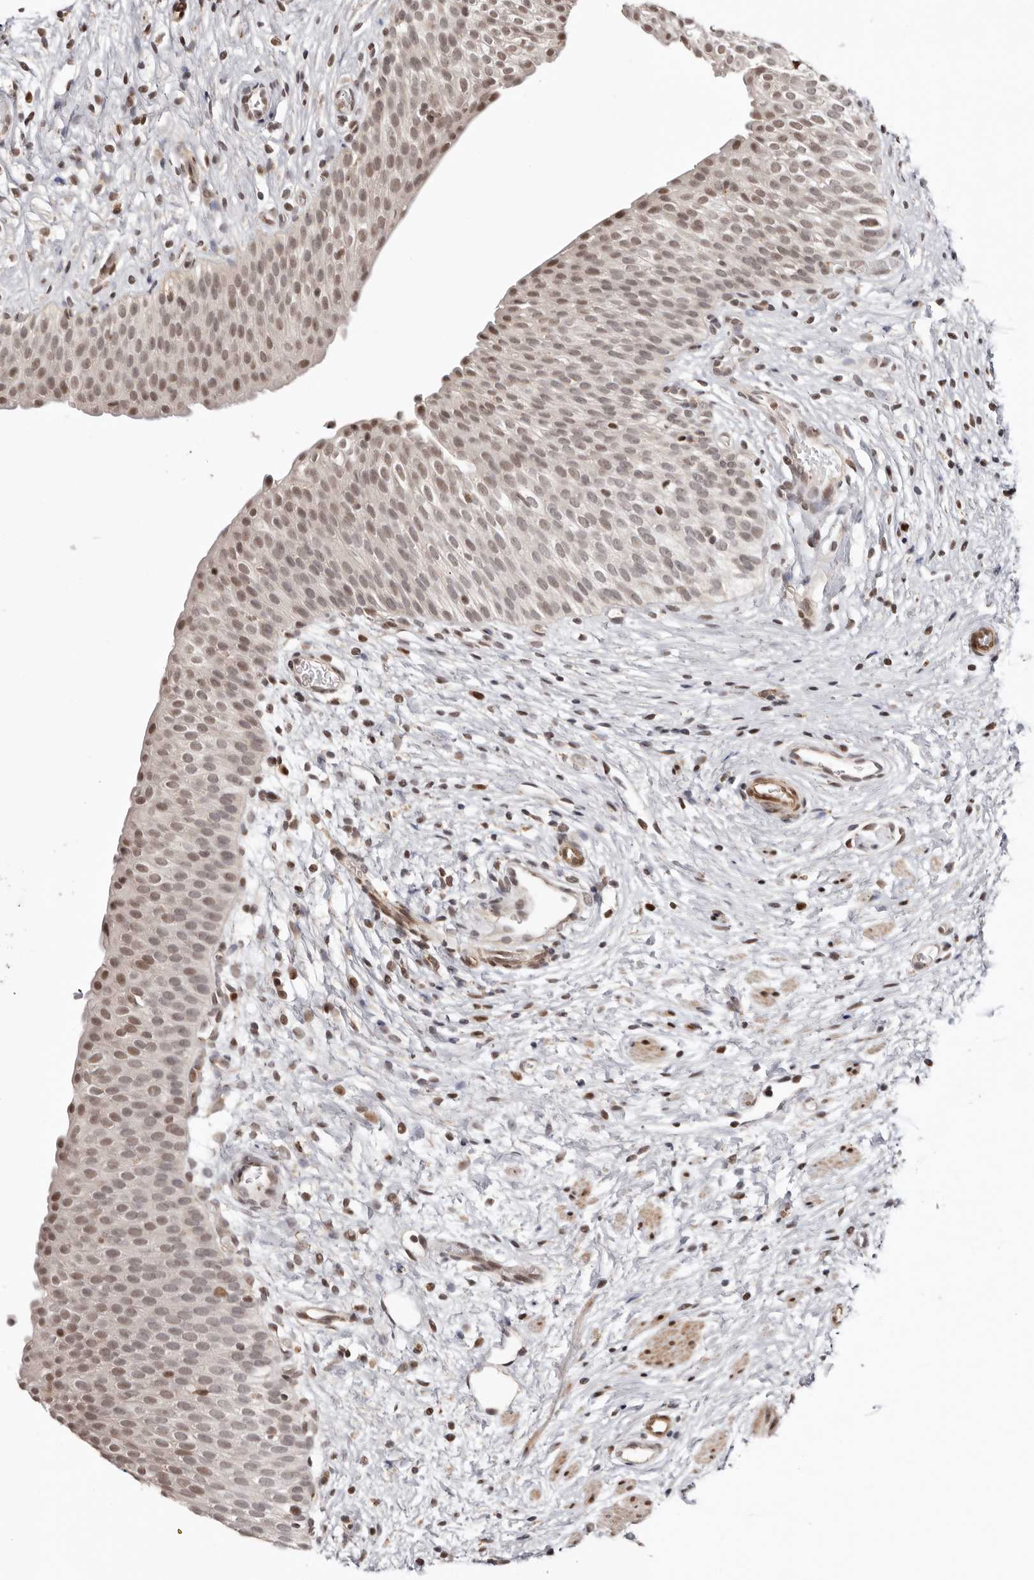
{"staining": {"intensity": "moderate", "quantity": ">75%", "location": "nuclear"}, "tissue": "urinary bladder", "cell_type": "Urothelial cells", "image_type": "normal", "snomed": [{"axis": "morphology", "description": "Normal tissue, NOS"}, {"axis": "topography", "description": "Urinary bladder"}], "caption": "A high-resolution image shows IHC staining of benign urinary bladder, which displays moderate nuclear expression in approximately >75% of urothelial cells. The staining is performed using DAB brown chromogen to label protein expression. The nuclei are counter-stained blue using hematoxylin.", "gene": "SMAD7", "patient": {"sex": "male", "age": 1}}